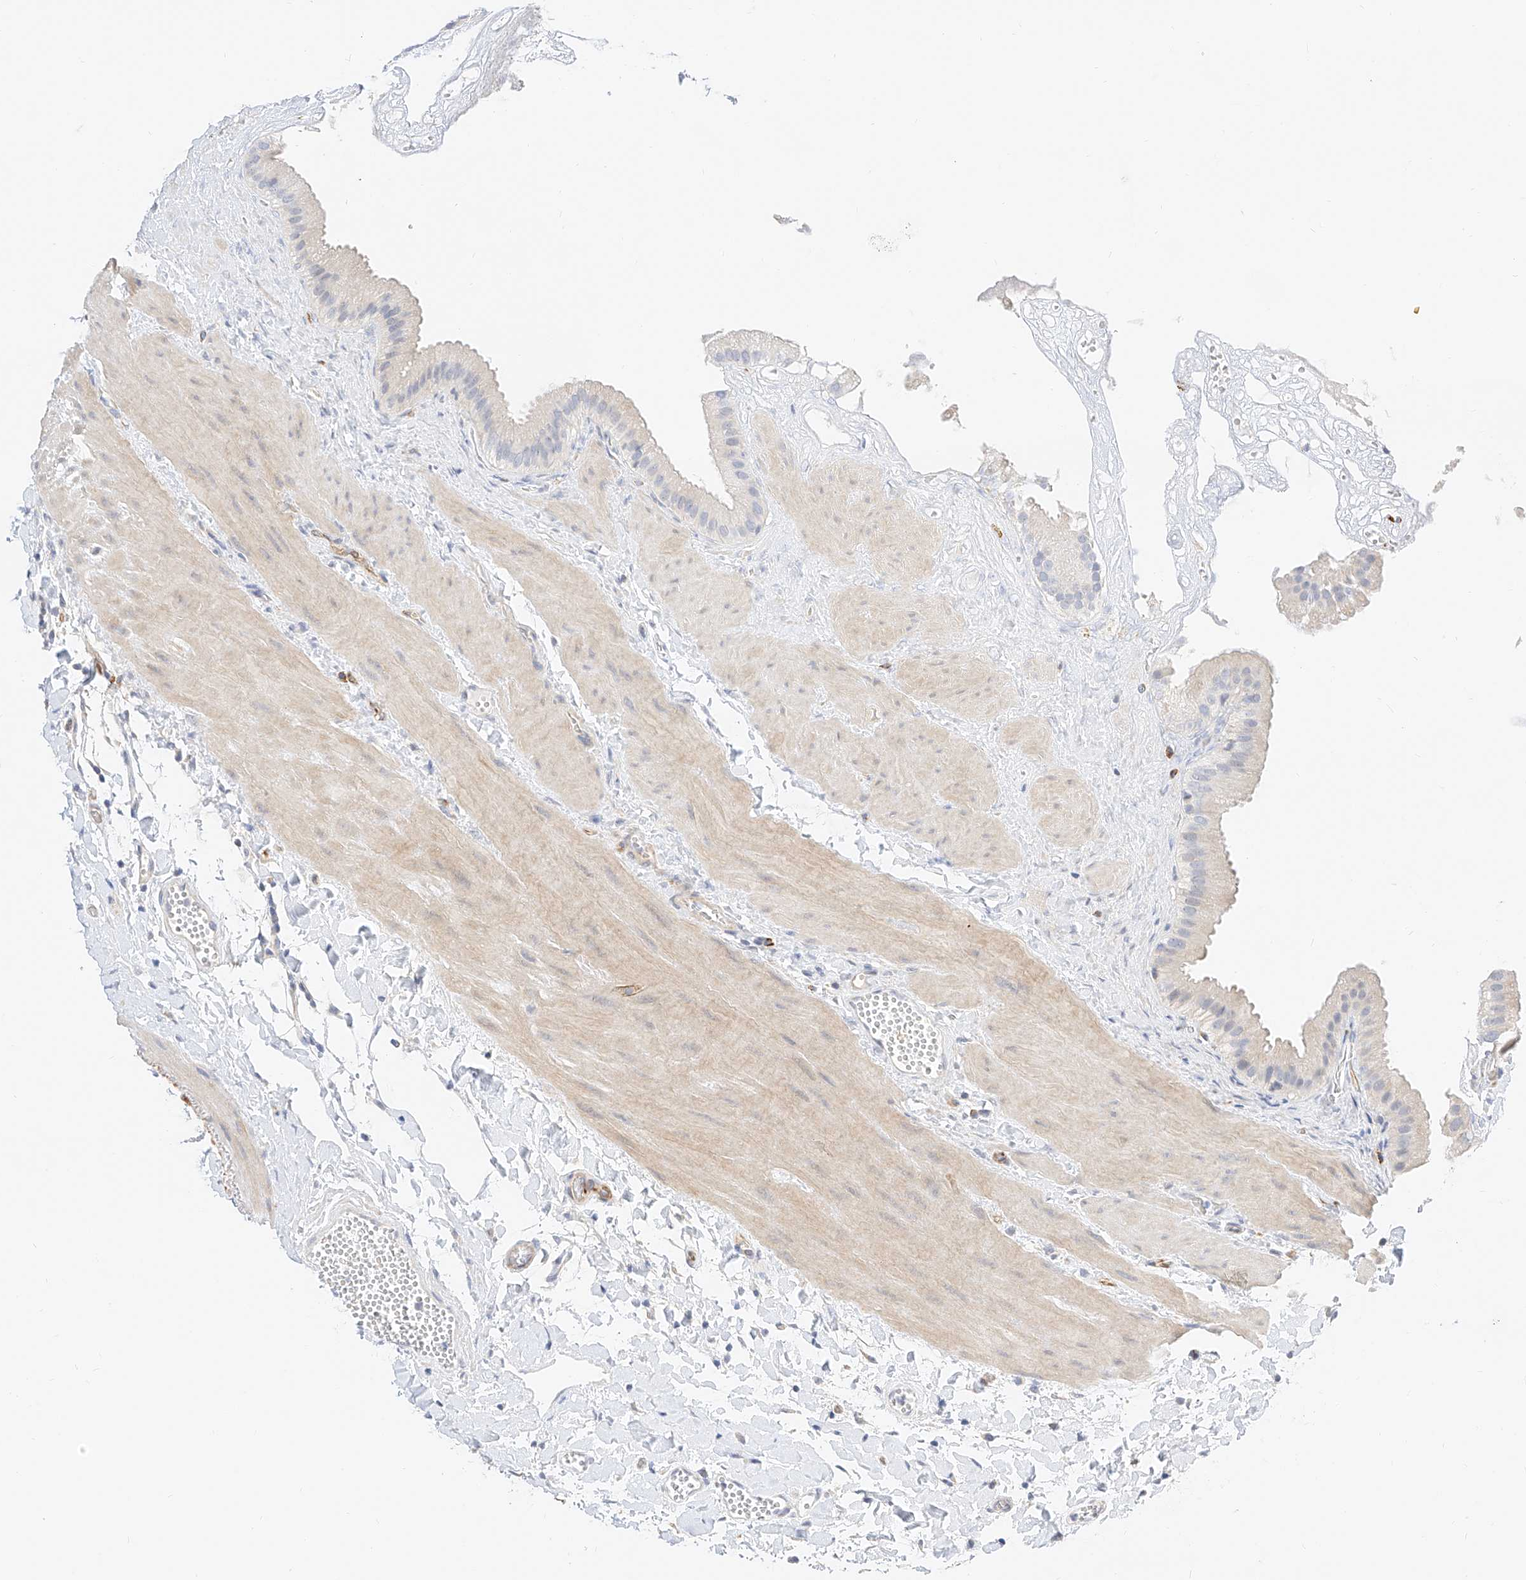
{"staining": {"intensity": "negative", "quantity": "none", "location": "none"}, "tissue": "gallbladder", "cell_type": "Glandular cells", "image_type": "normal", "snomed": [{"axis": "morphology", "description": "Normal tissue, NOS"}, {"axis": "topography", "description": "Gallbladder"}], "caption": "This is an IHC micrograph of normal human gallbladder. There is no expression in glandular cells.", "gene": "CDCP2", "patient": {"sex": "male", "age": 55}}